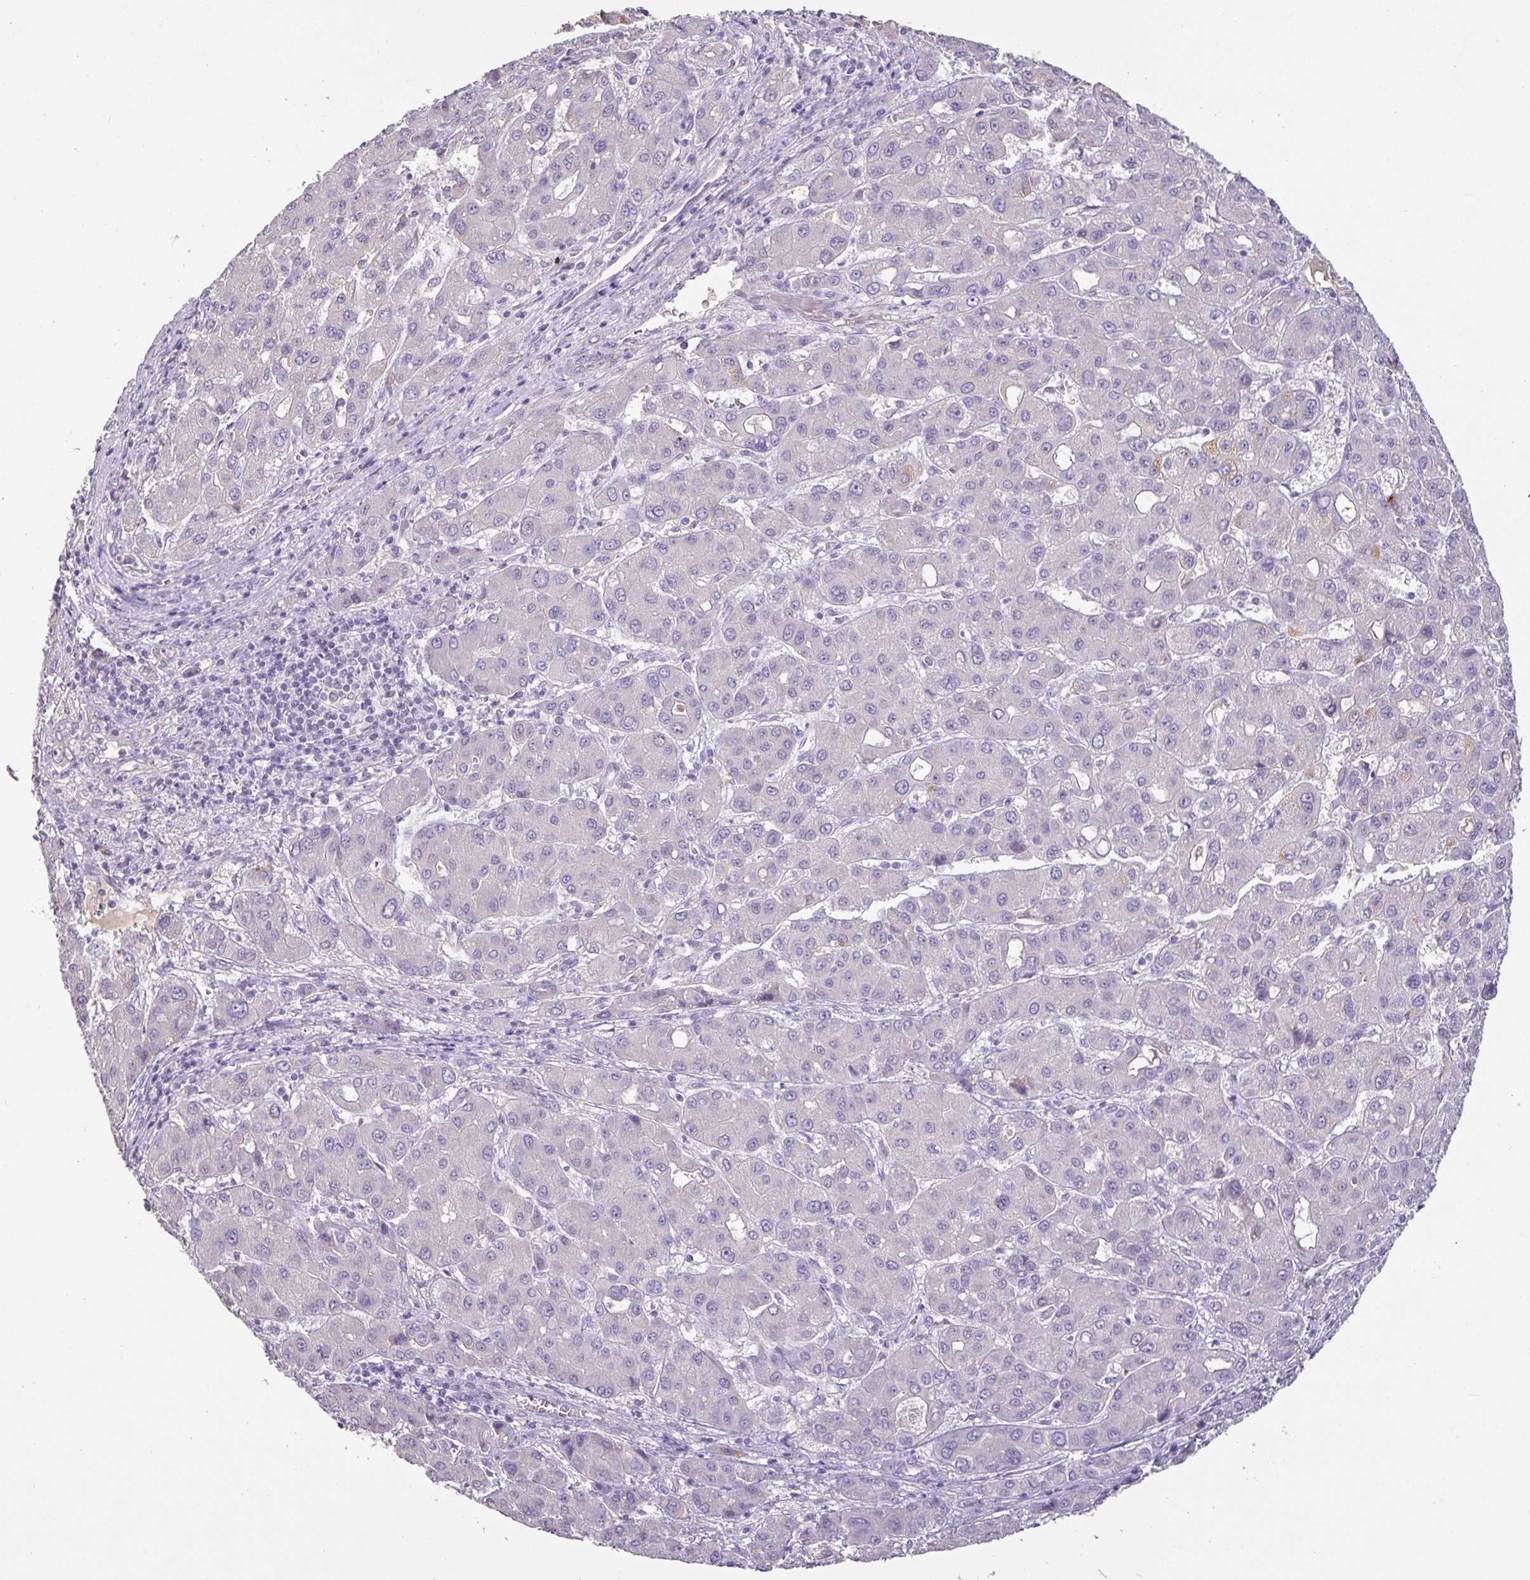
{"staining": {"intensity": "negative", "quantity": "none", "location": "none"}, "tissue": "liver cancer", "cell_type": "Tumor cells", "image_type": "cancer", "snomed": [{"axis": "morphology", "description": "Carcinoma, Hepatocellular, NOS"}, {"axis": "topography", "description": "Liver"}], "caption": "Human hepatocellular carcinoma (liver) stained for a protein using immunohistochemistry (IHC) demonstrates no expression in tumor cells.", "gene": "OR6C6", "patient": {"sex": "male", "age": 55}}